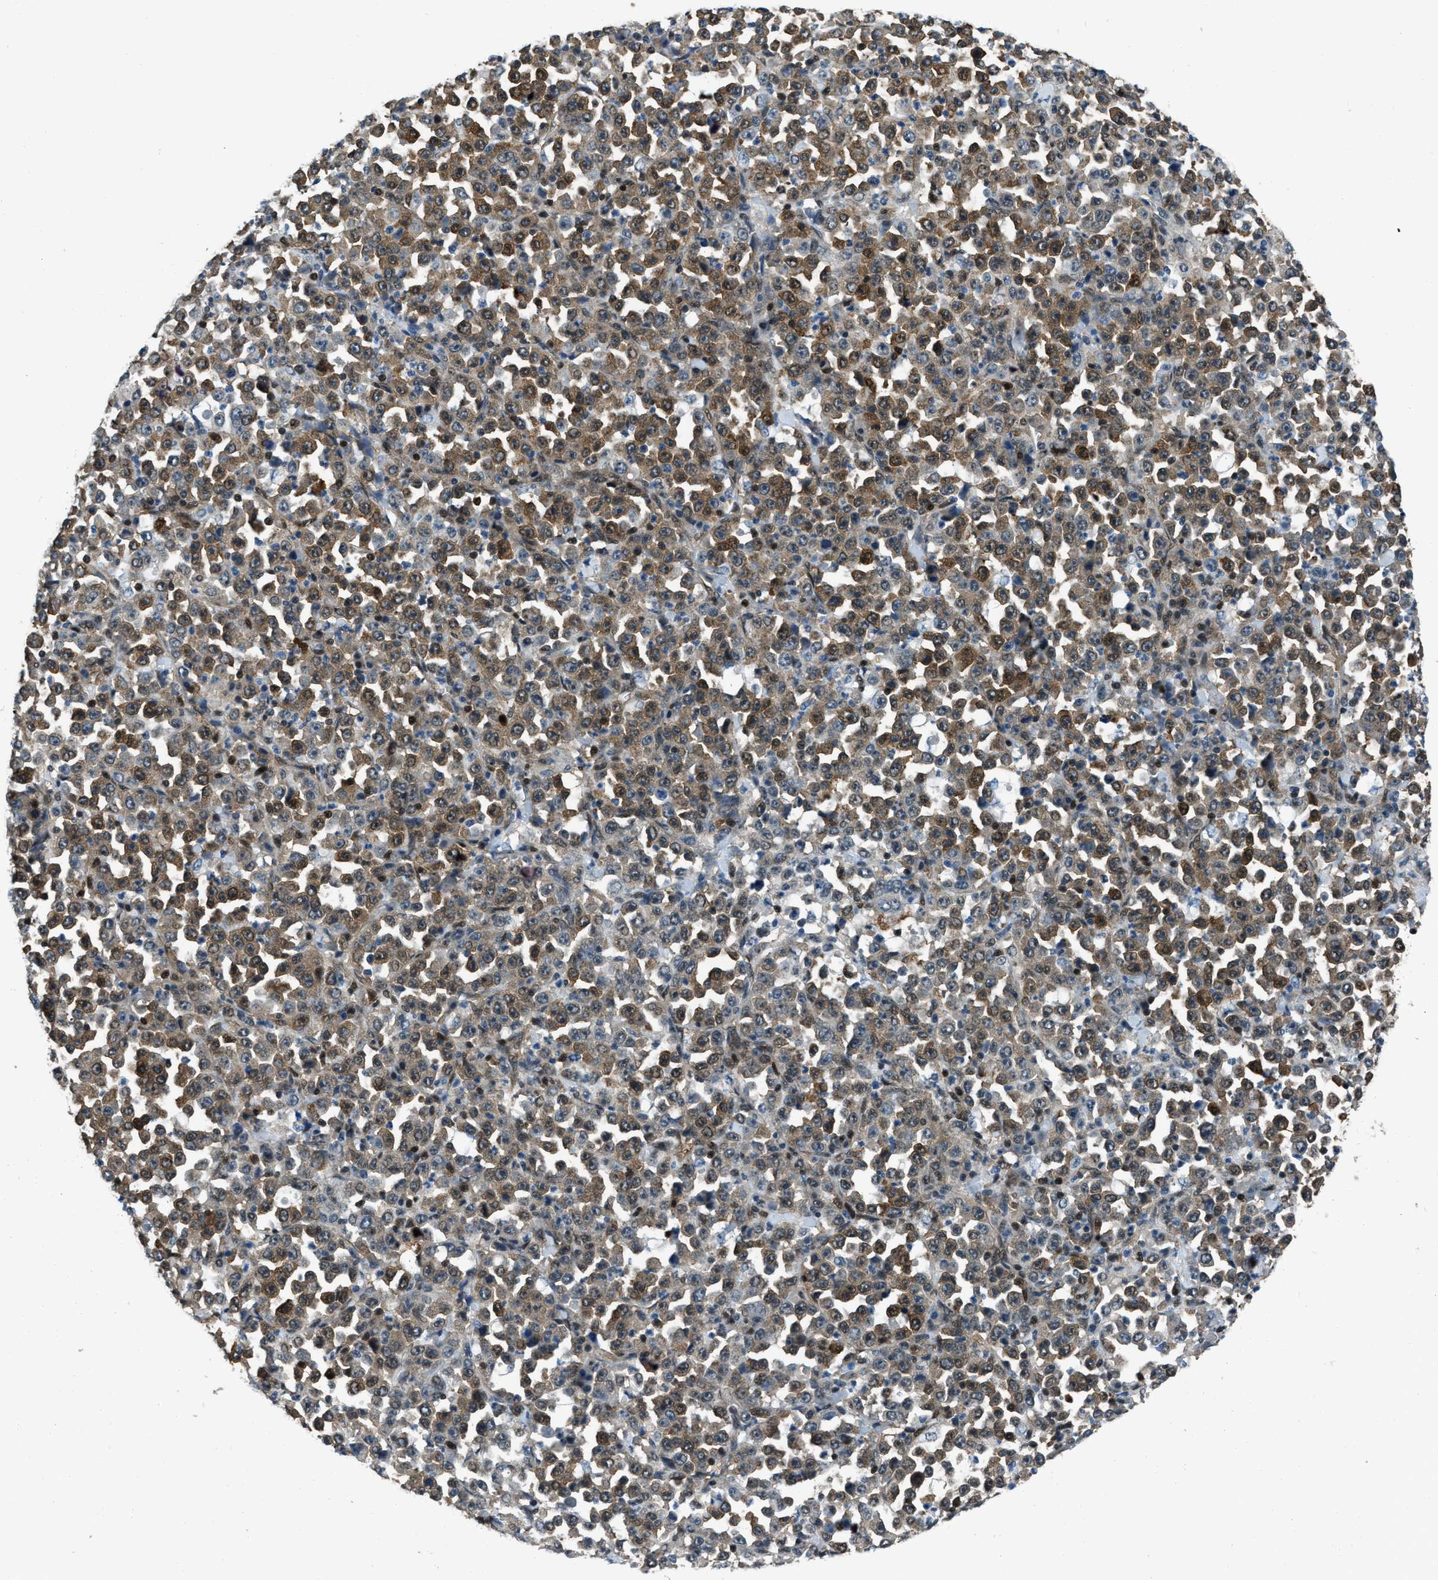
{"staining": {"intensity": "moderate", "quantity": "25%-75%", "location": "cytoplasmic/membranous,nuclear"}, "tissue": "stomach cancer", "cell_type": "Tumor cells", "image_type": "cancer", "snomed": [{"axis": "morphology", "description": "Normal tissue, NOS"}, {"axis": "morphology", "description": "Adenocarcinoma, NOS"}, {"axis": "topography", "description": "Stomach, upper"}, {"axis": "topography", "description": "Stomach"}], "caption": "Immunohistochemistry (IHC) of human stomach cancer (adenocarcinoma) displays medium levels of moderate cytoplasmic/membranous and nuclear positivity in approximately 25%-75% of tumor cells.", "gene": "NUDCD3", "patient": {"sex": "male", "age": 59}}